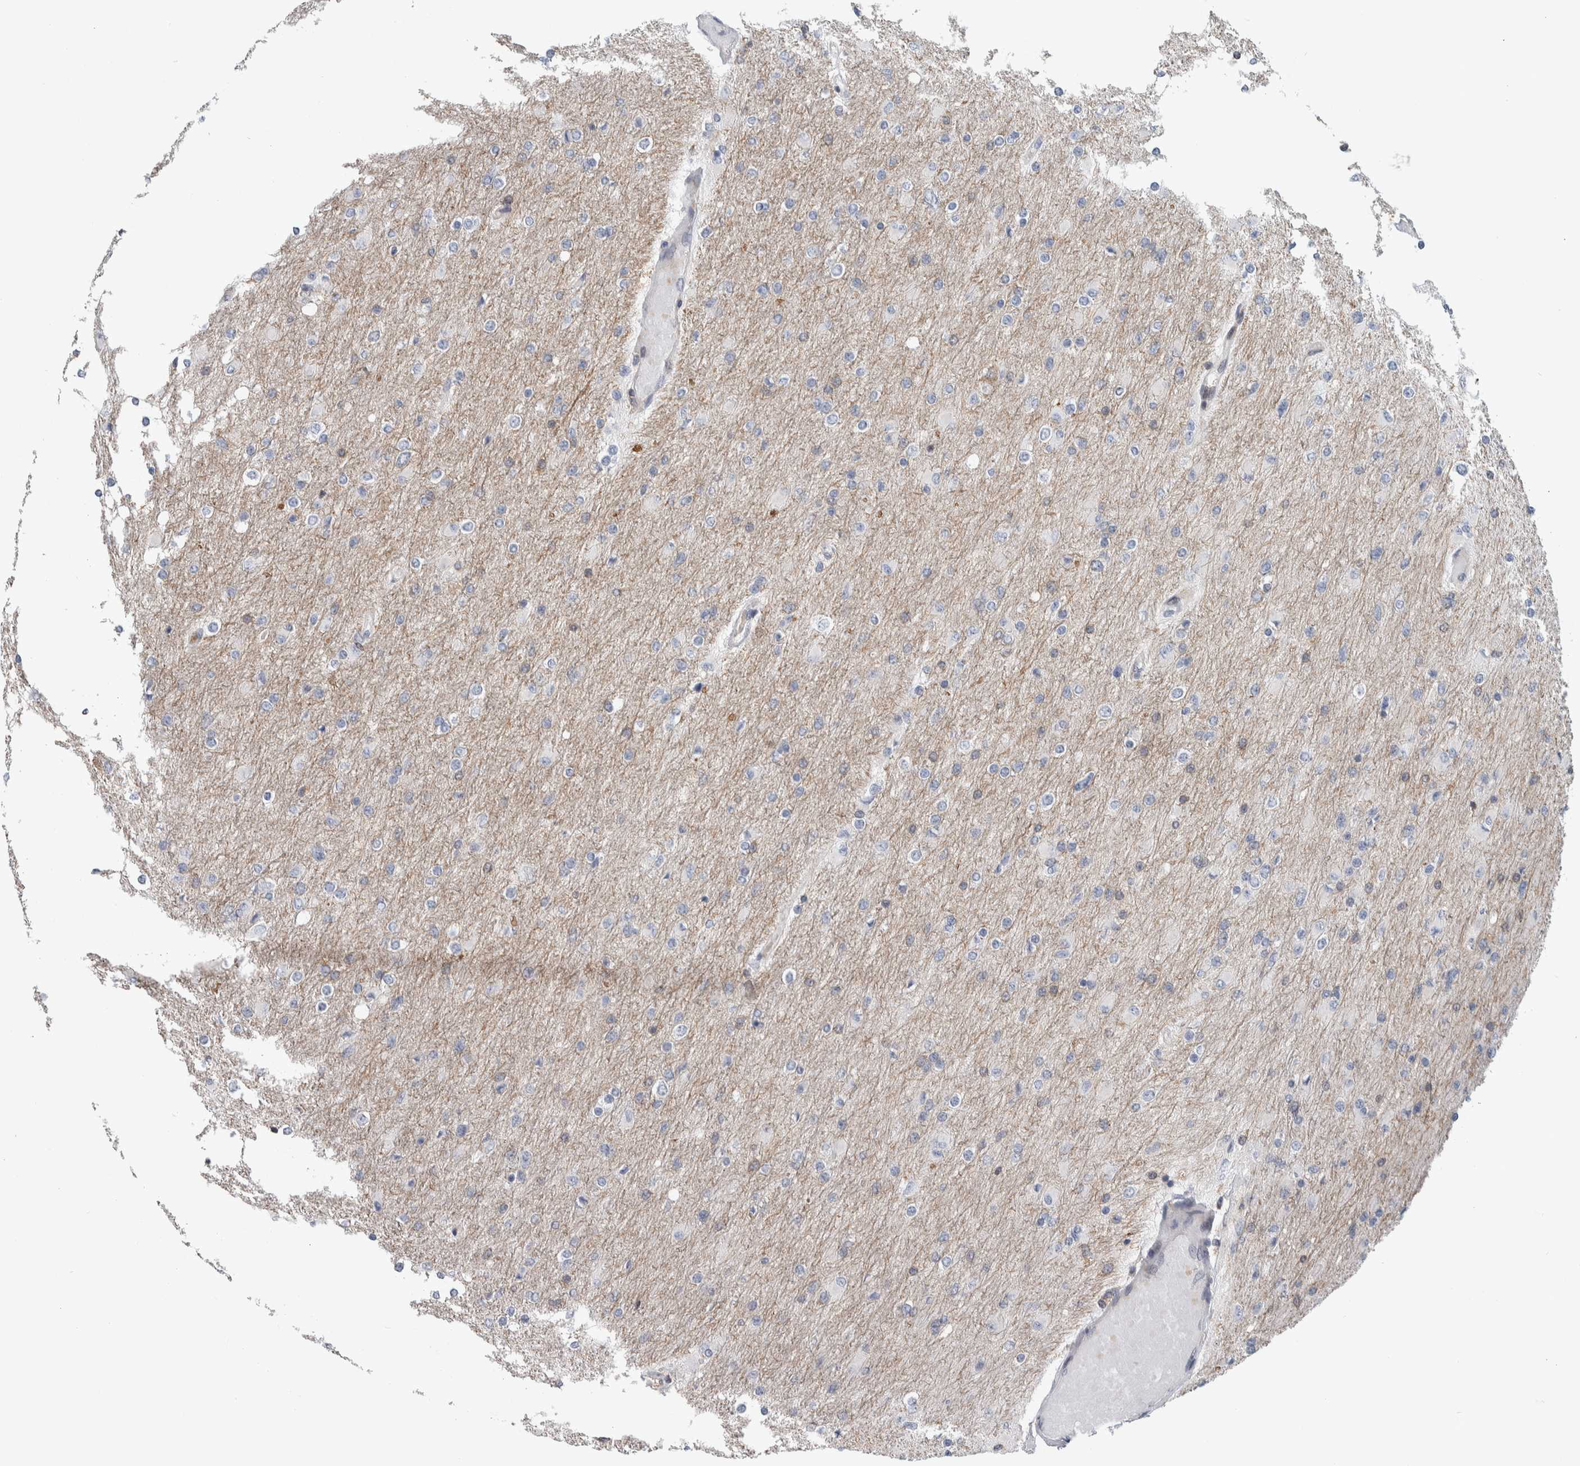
{"staining": {"intensity": "negative", "quantity": "none", "location": "none"}, "tissue": "glioma", "cell_type": "Tumor cells", "image_type": "cancer", "snomed": [{"axis": "morphology", "description": "Glioma, malignant, High grade"}, {"axis": "topography", "description": "Cerebral cortex"}], "caption": "This is a image of IHC staining of high-grade glioma (malignant), which shows no positivity in tumor cells.", "gene": "MSL1", "patient": {"sex": "female", "age": 36}}